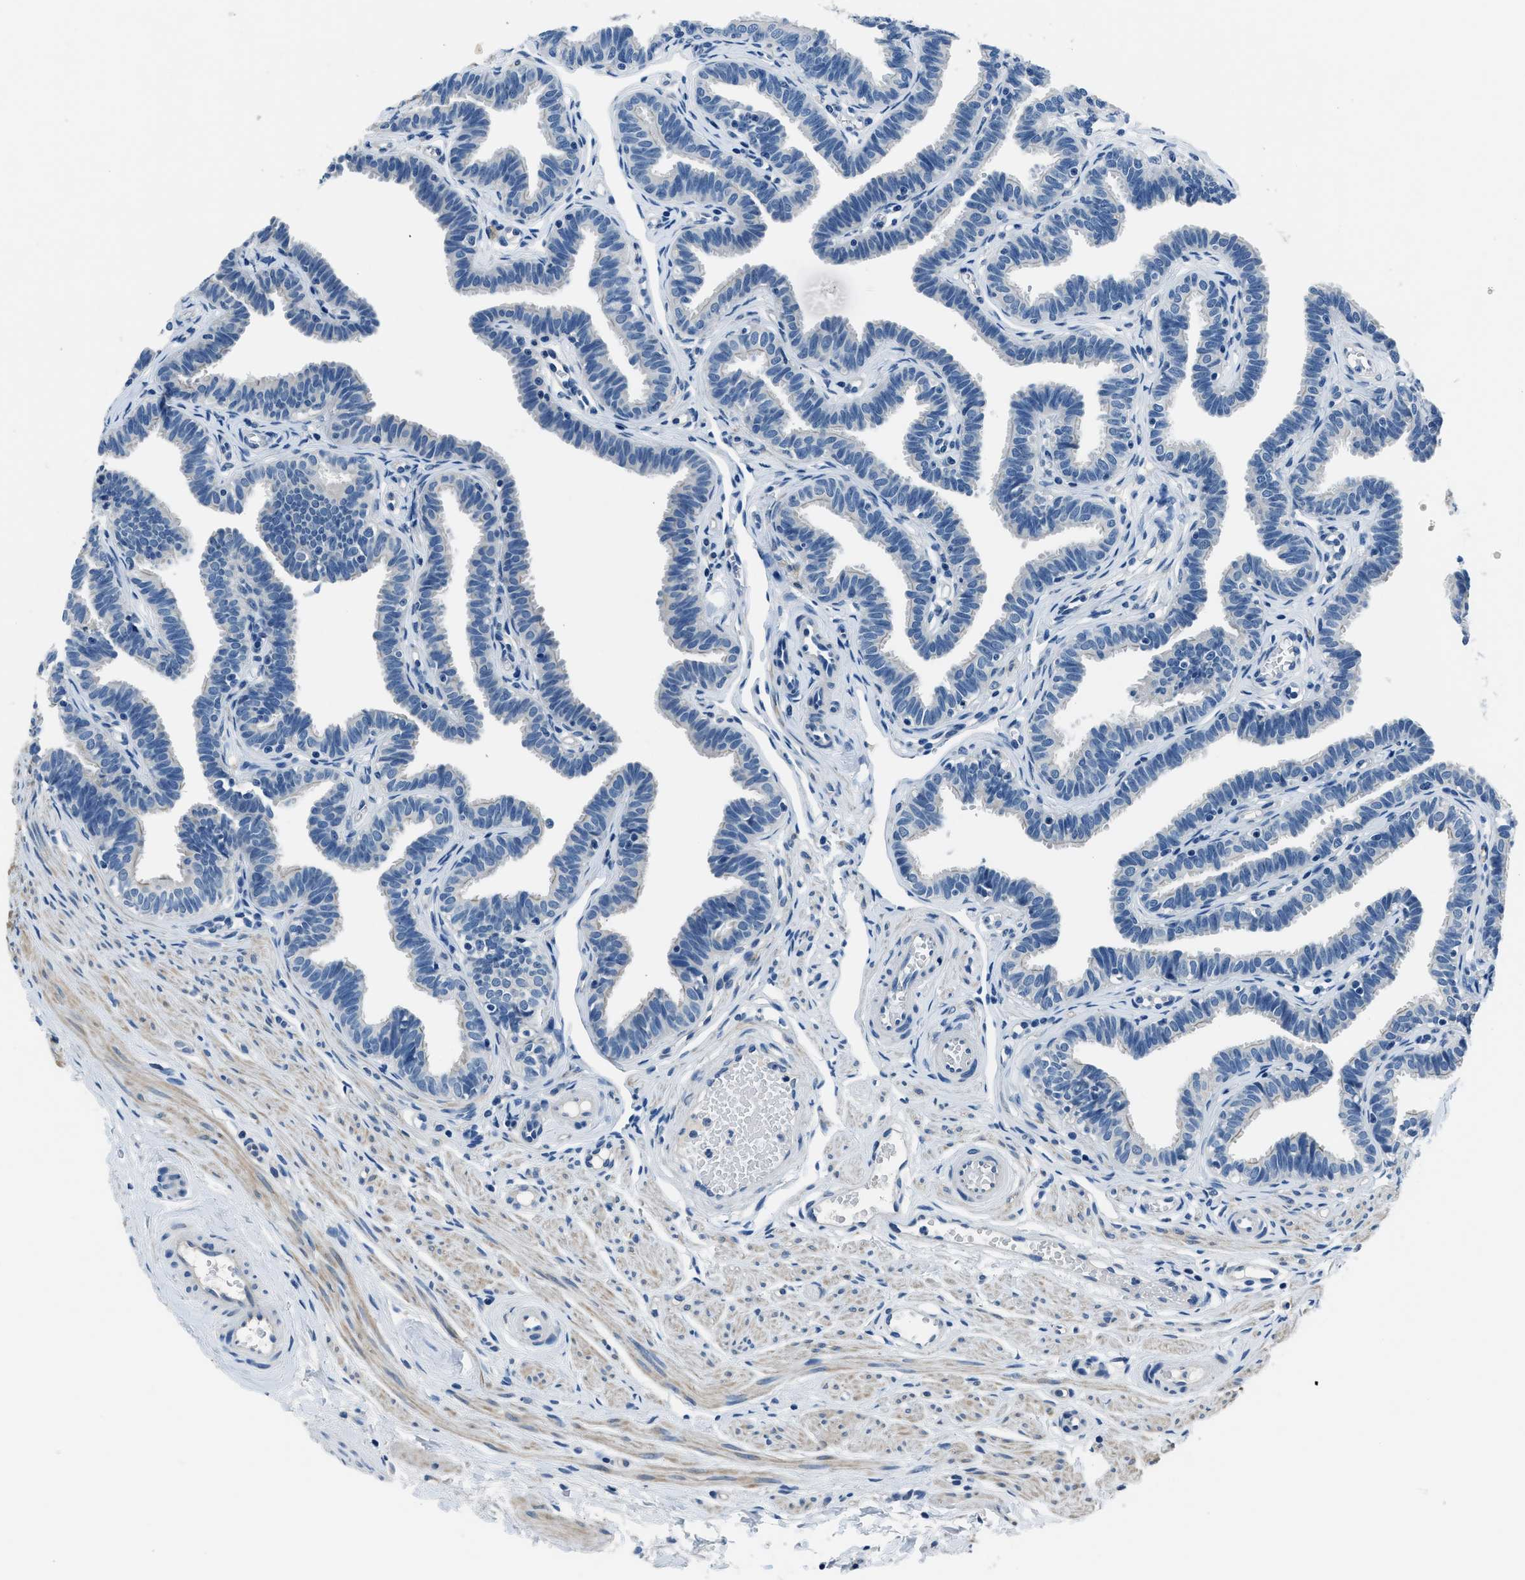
{"staining": {"intensity": "negative", "quantity": "none", "location": "none"}, "tissue": "fallopian tube", "cell_type": "Glandular cells", "image_type": "normal", "snomed": [{"axis": "morphology", "description": "Normal tissue, NOS"}, {"axis": "topography", "description": "Fallopian tube"}, {"axis": "topography", "description": "Ovary"}], "caption": "High power microscopy image of an IHC micrograph of normal fallopian tube, revealing no significant staining in glandular cells. (Stains: DAB immunohistochemistry (IHC) with hematoxylin counter stain, Microscopy: brightfield microscopy at high magnification).", "gene": "GJA3", "patient": {"sex": "female", "age": 23}}